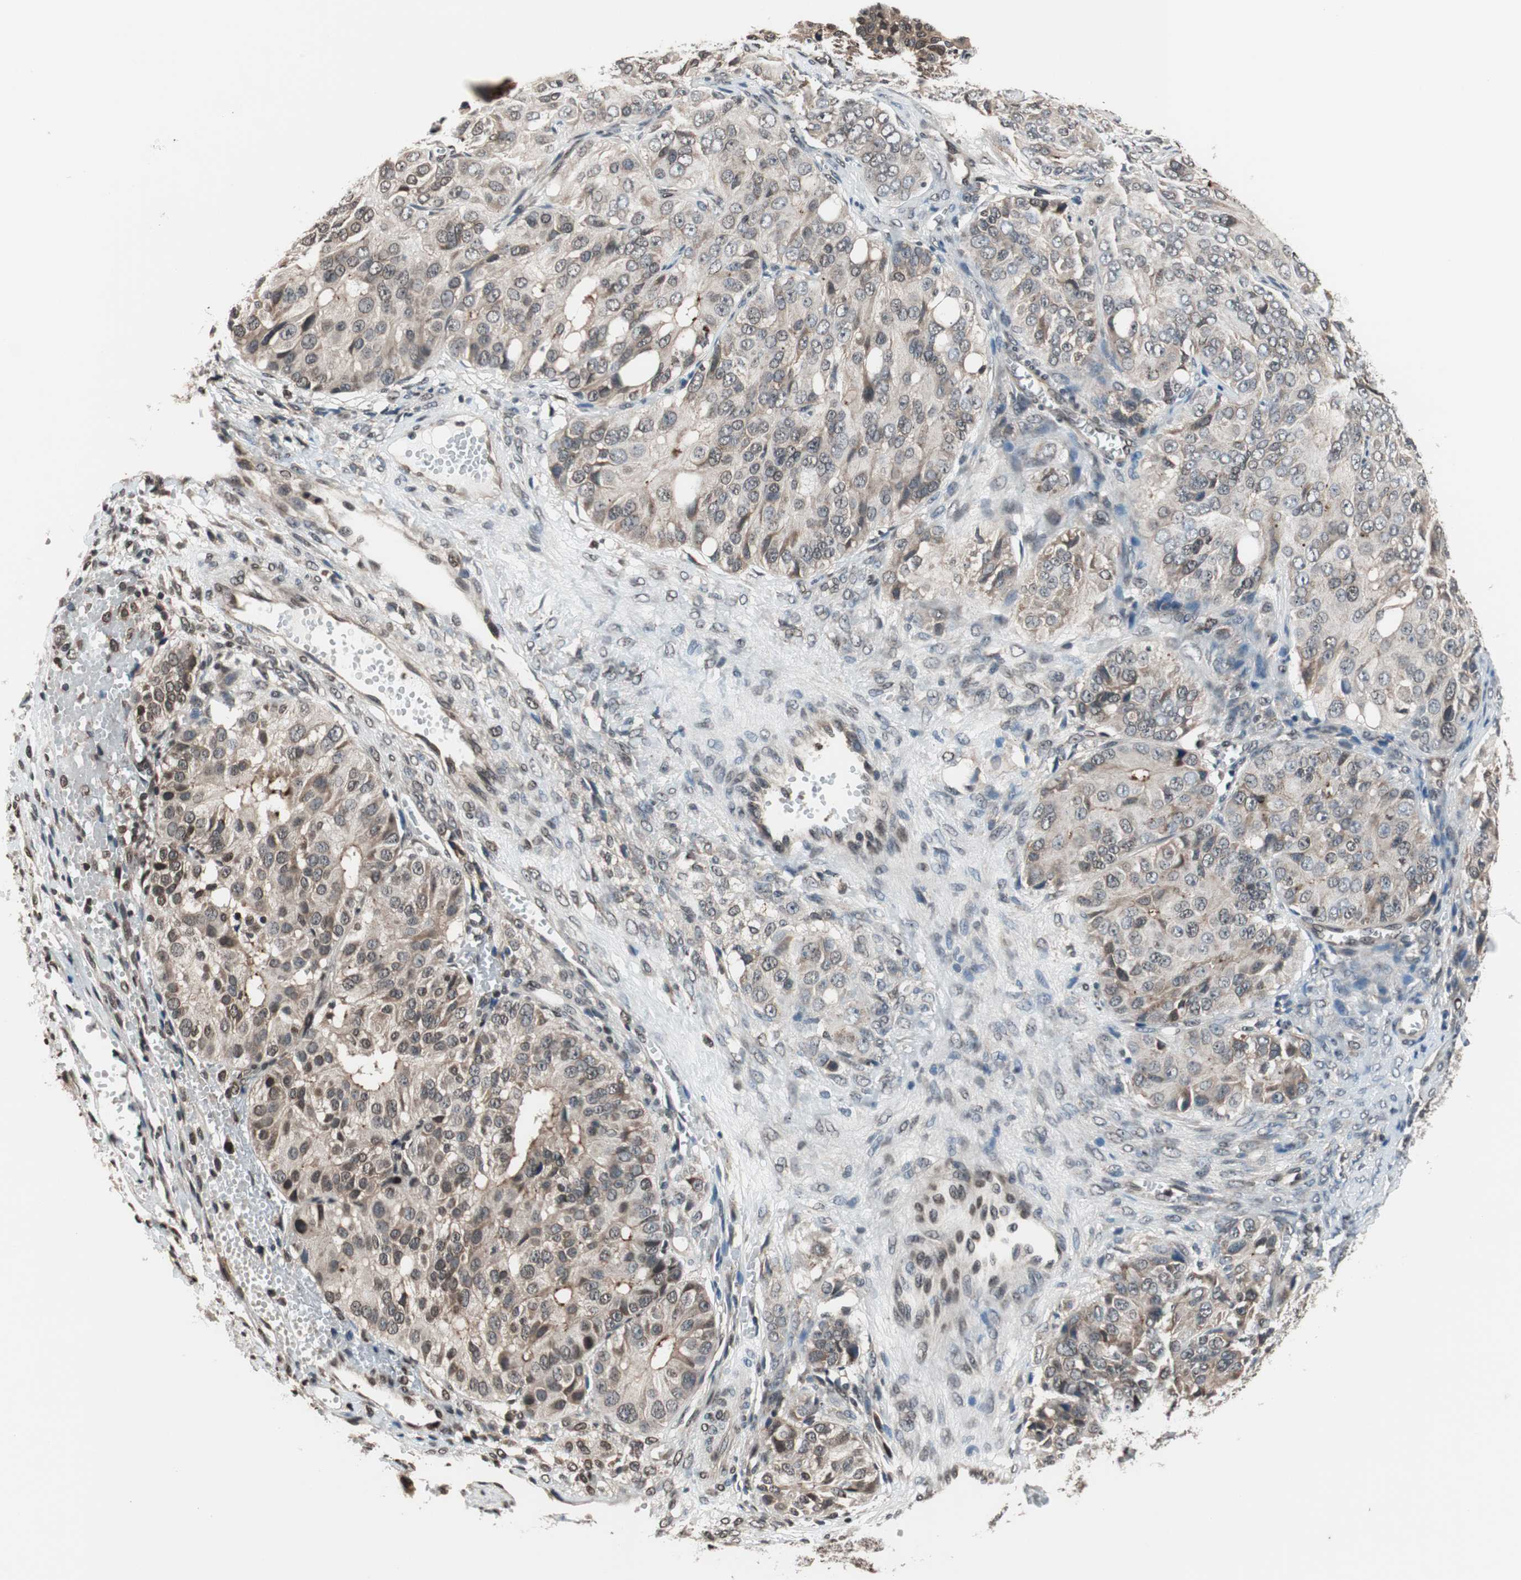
{"staining": {"intensity": "weak", "quantity": "25%-75%", "location": "nuclear"}, "tissue": "ovarian cancer", "cell_type": "Tumor cells", "image_type": "cancer", "snomed": [{"axis": "morphology", "description": "Carcinoma, endometroid"}, {"axis": "topography", "description": "Ovary"}], "caption": "The image exhibits staining of endometroid carcinoma (ovarian), revealing weak nuclear protein staining (brown color) within tumor cells.", "gene": "RFC1", "patient": {"sex": "female", "age": 51}}